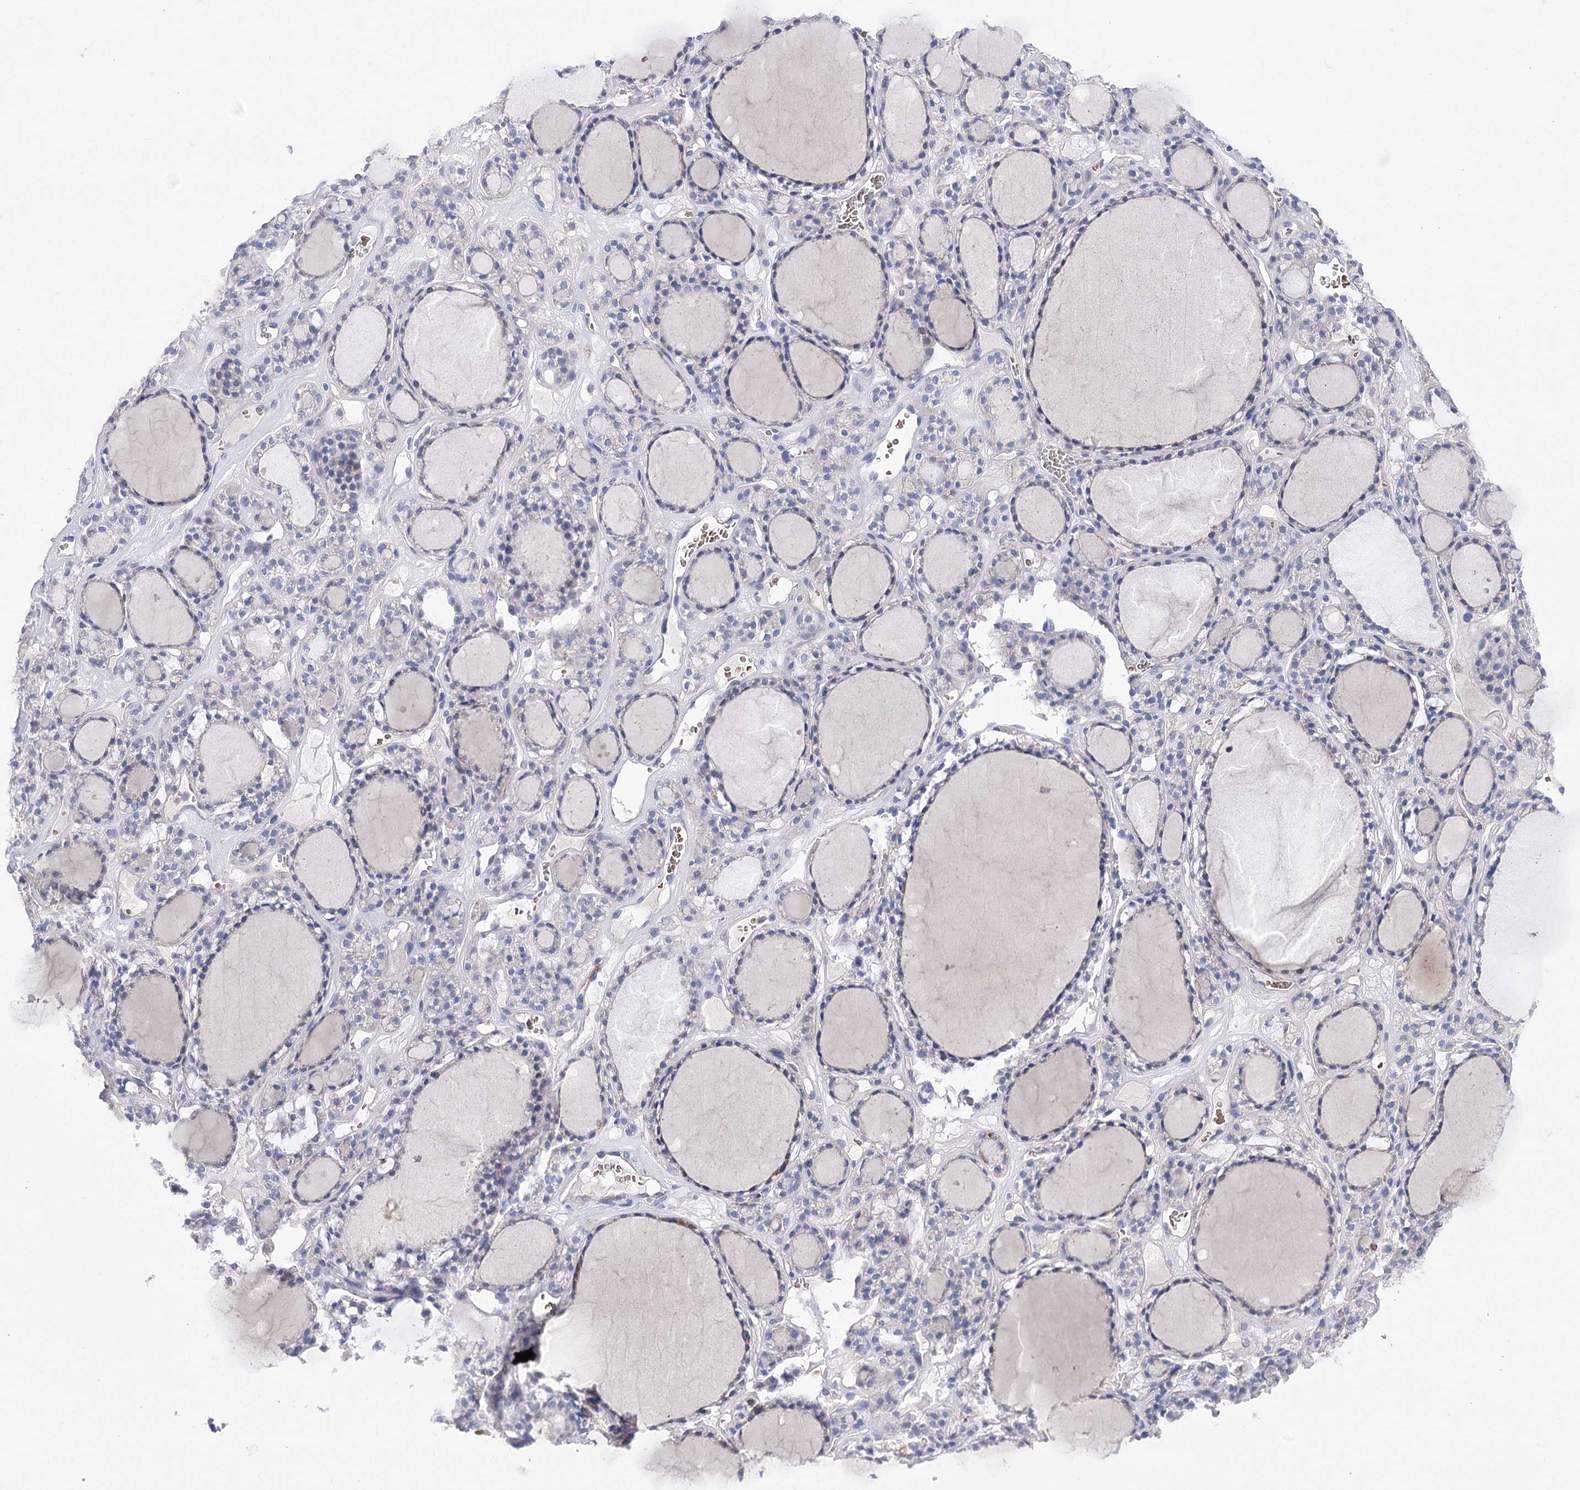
{"staining": {"intensity": "negative", "quantity": "none", "location": "none"}, "tissue": "thyroid gland", "cell_type": "Glandular cells", "image_type": "normal", "snomed": [{"axis": "morphology", "description": "Normal tissue, NOS"}, {"axis": "topography", "description": "Thyroid gland"}], "caption": "Histopathology image shows no protein staining in glandular cells of normal thyroid gland. (DAB (3,3'-diaminobenzidine) immunohistochemistry (IHC), high magnification).", "gene": "COX15", "patient": {"sex": "female", "age": 28}}